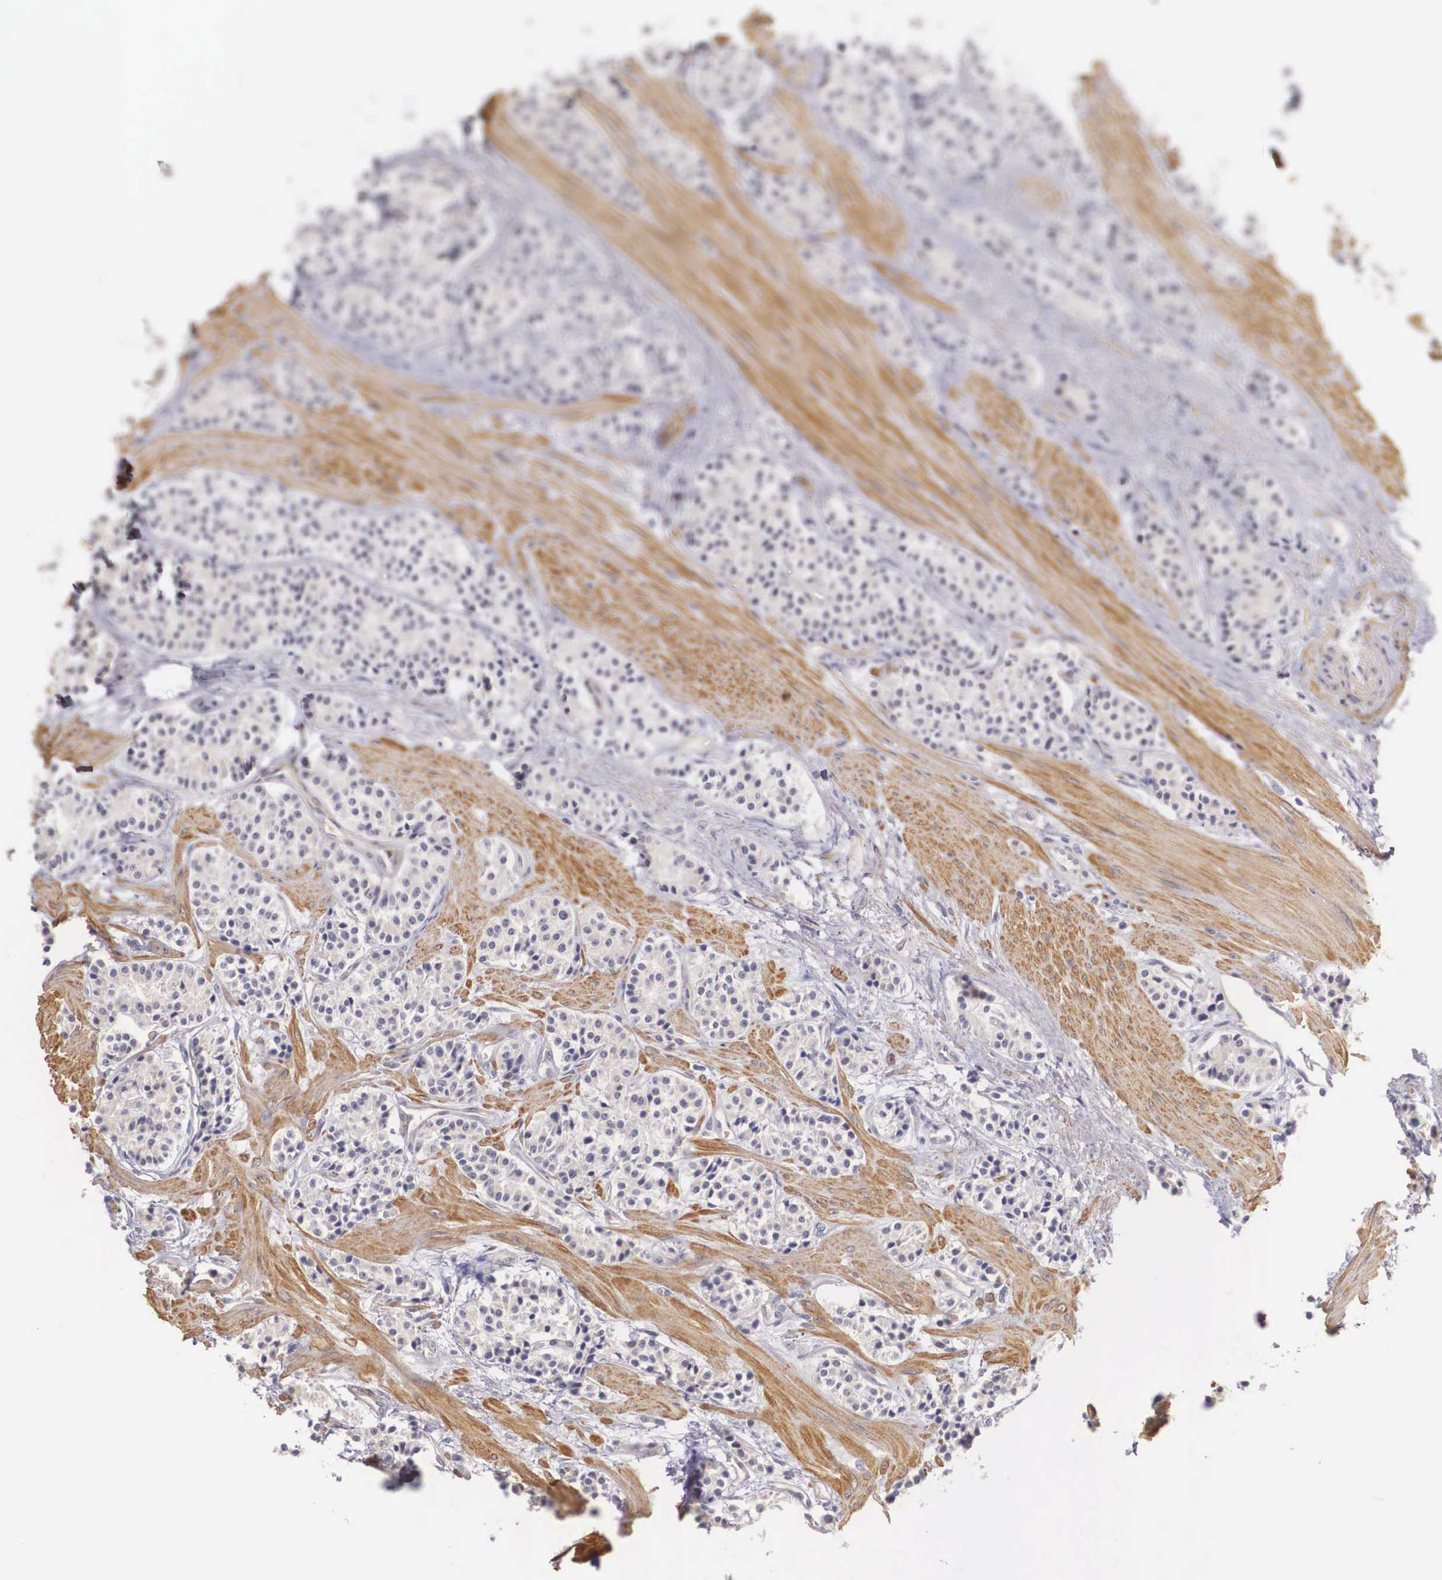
{"staining": {"intensity": "negative", "quantity": "none", "location": "none"}, "tissue": "carcinoid", "cell_type": "Tumor cells", "image_type": "cancer", "snomed": [{"axis": "morphology", "description": "Carcinoid, malignant, NOS"}, {"axis": "topography", "description": "Stomach"}], "caption": "There is no significant positivity in tumor cells of carcinoid (malignant).", "gene": "ENOX2", "patient": {"sex": "female", "age": 76}}